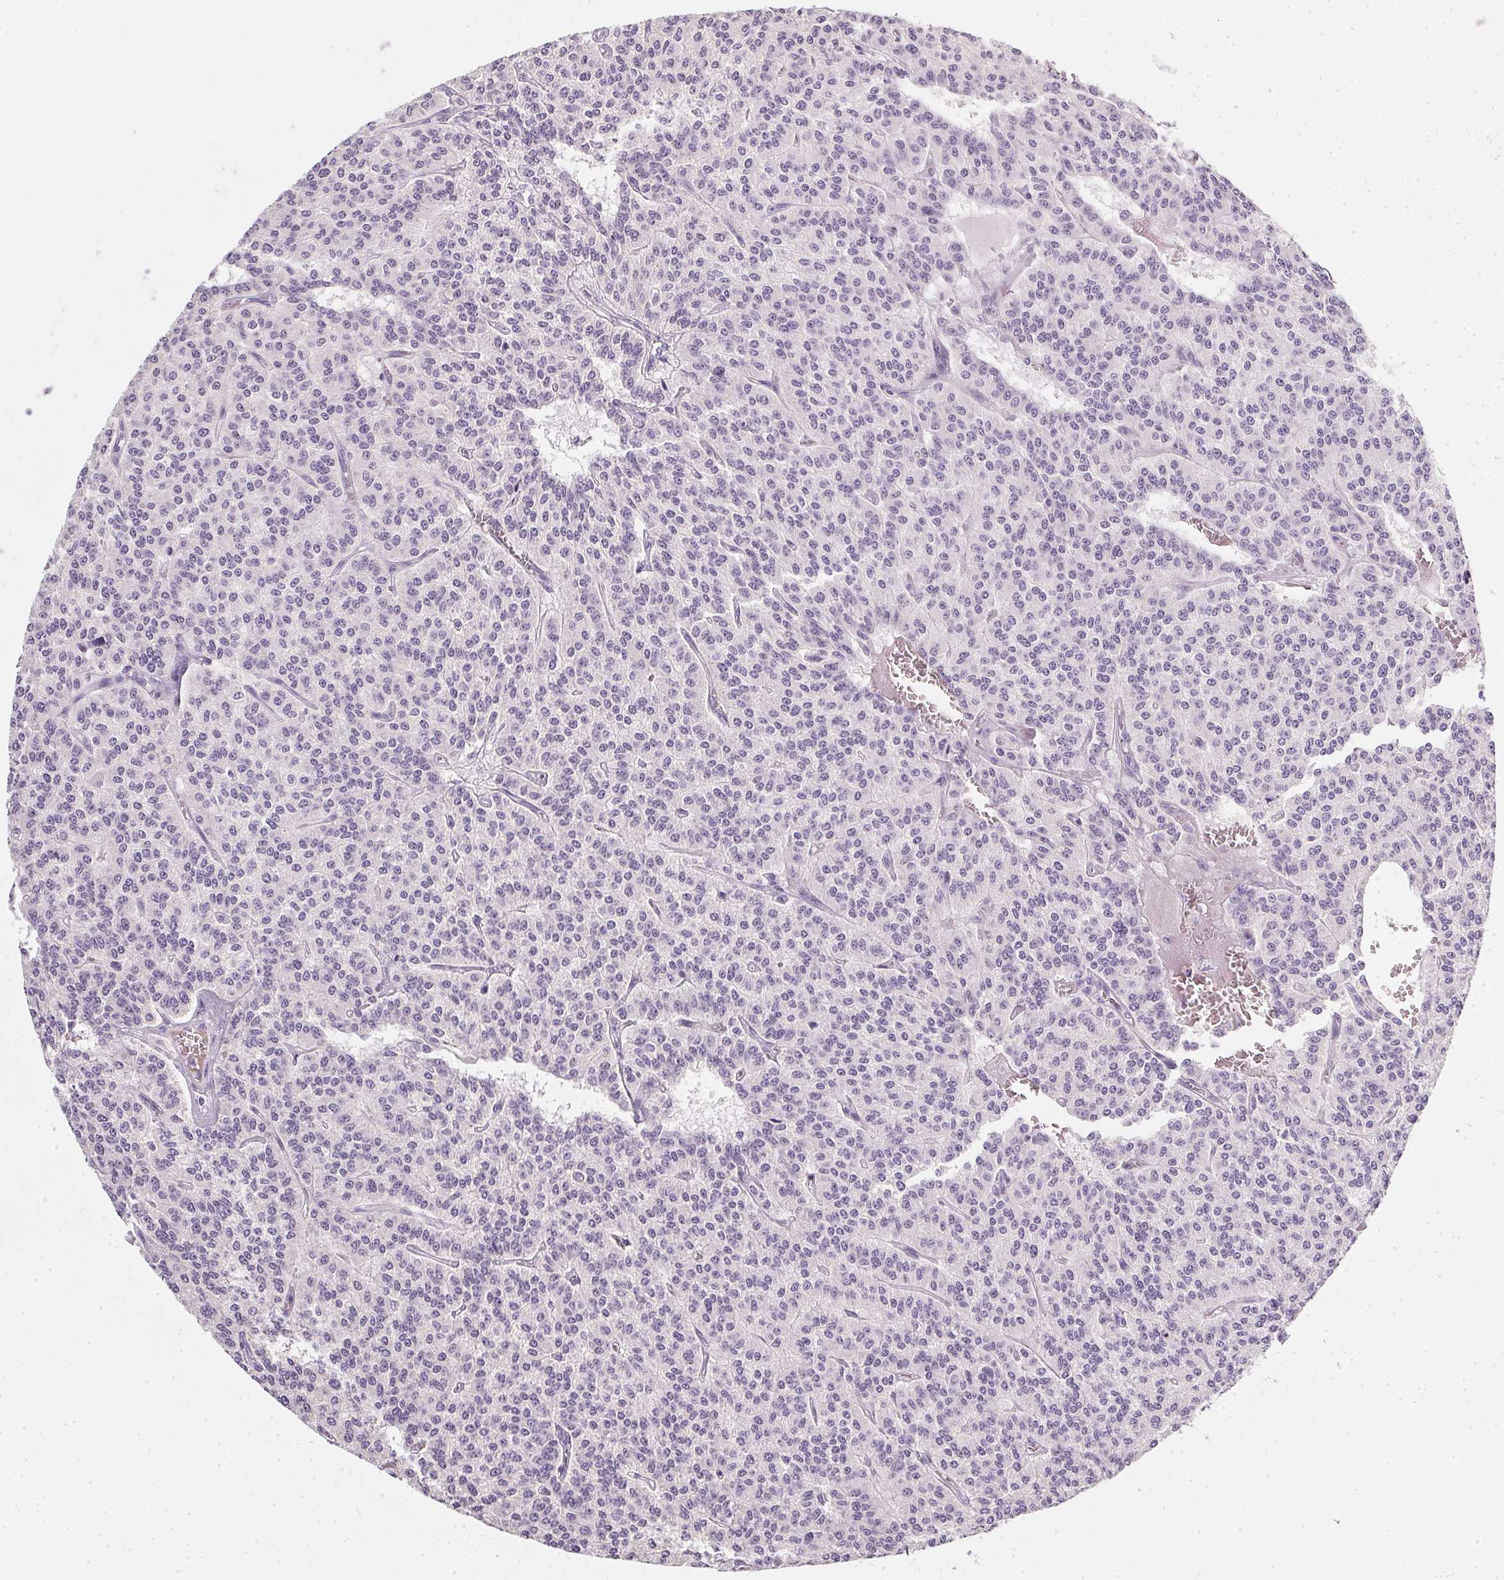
{"staining": {"intensity": "negative", "quantity": "none", "location": "none"}, "tissue": "carcinoid", "cell_type": "Tumor cells", "image_type": "cancer", "snomed": [{"axis": "morphology", "description": "Carcinoid, malignant, NOS"}, {"axis": "topography", "description": "Lung"}], "caption": "A high-resolution image shows immunohistochemistry staining of carcinoid, which reveals no significant expression in tumor cells.", "gene": "TMEM72", "patient": {"sex": "female", "age": 71}}